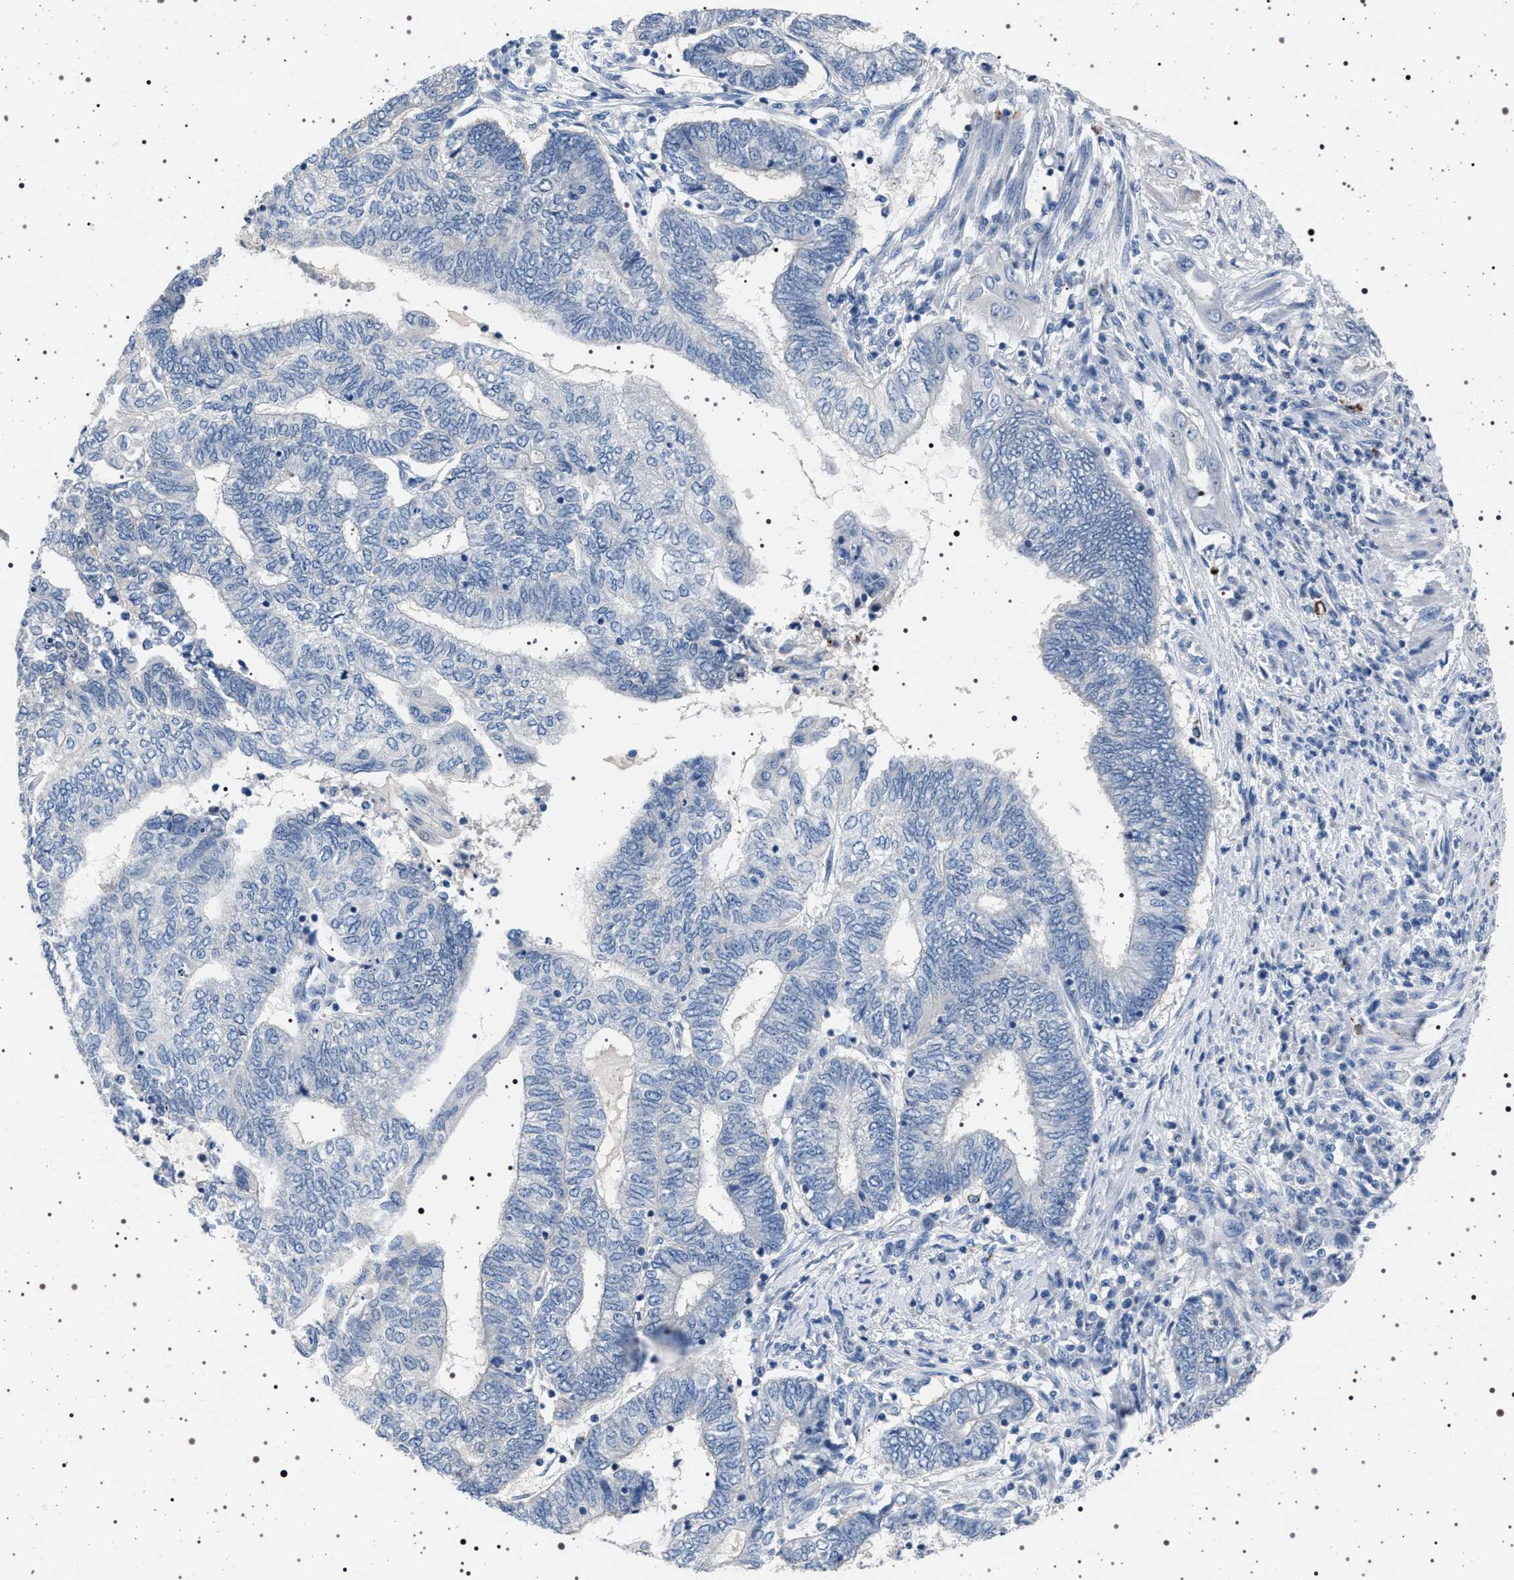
{"staining": {"intensity": "negative", "quantity": "none", "location": "none"}, "tissue": "endometrial cancer", "cell_type": "Tumor cells", "image_type": "cancer", "snomed": [{"axis": "morphology", "description": "Adenocarcinoma, NOS"}, {"axis": "topography", "description": "Uterus"}, {"axis": "topography", "description": "Endometrium"}], "caption": "Tumor cells show no significant positivity in endometrial adenocarcinoma.", "gene": "NAT9", "patient": {"sex": "female", "age": 70}}